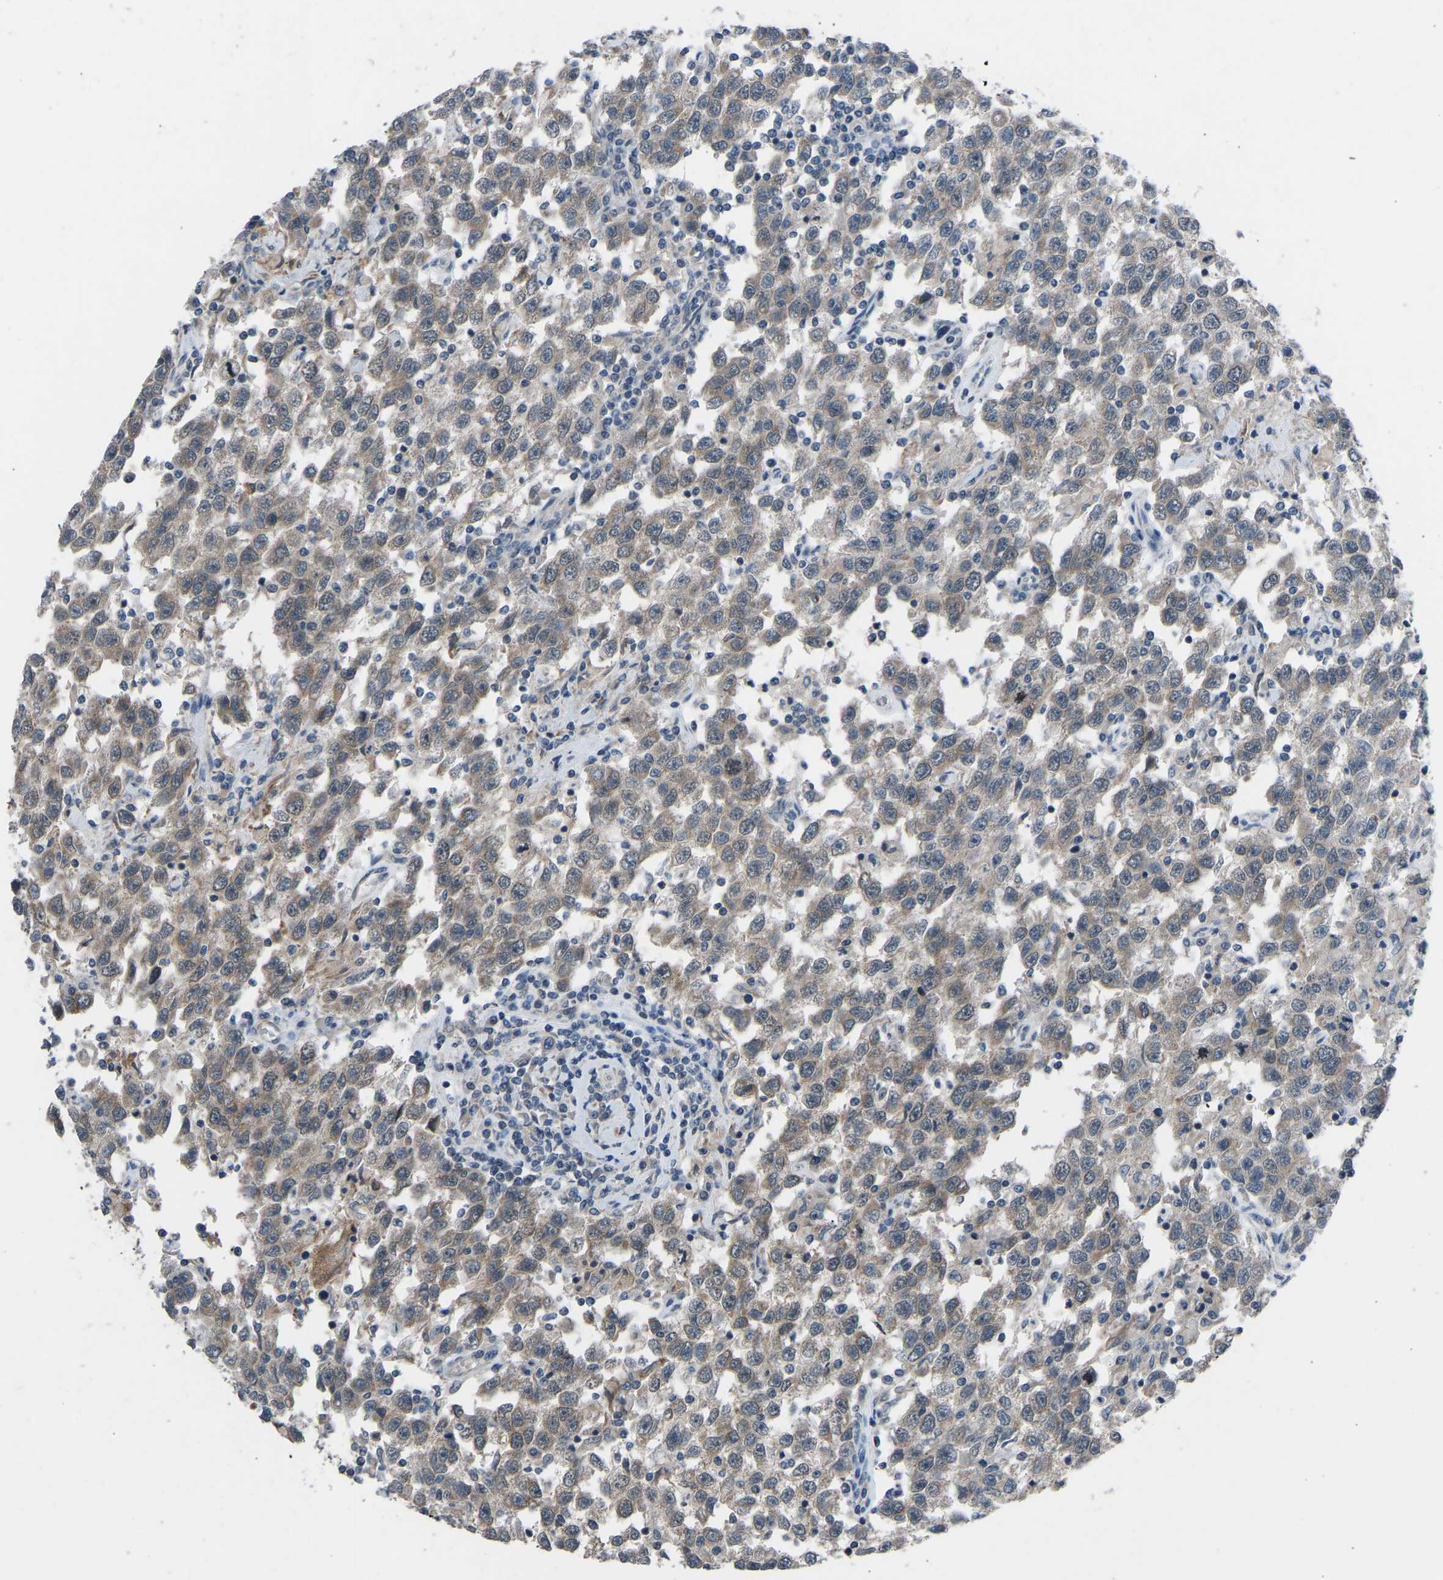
{"staining": {"intensity": "moderate", "quantity": ">75%", "location": "cytoplasmic/membranous"}, "tissue": "testis cancer", "cell_type": "Tumor cells", "image_type": "cancer", "snomed": [{"axis": "morphology", "description": "Seminoma, NOS"}, {"axis": "topography", "description": "Testis"}], "caption": "Seminoma (testis) stained for a protein (brown) demonstrates moderate cytoplasmic/membranous positive positivity in about >75% of tumor cells.", "gene": "CDK2AP1", "patient": {"sex": "male", "age": 41}}